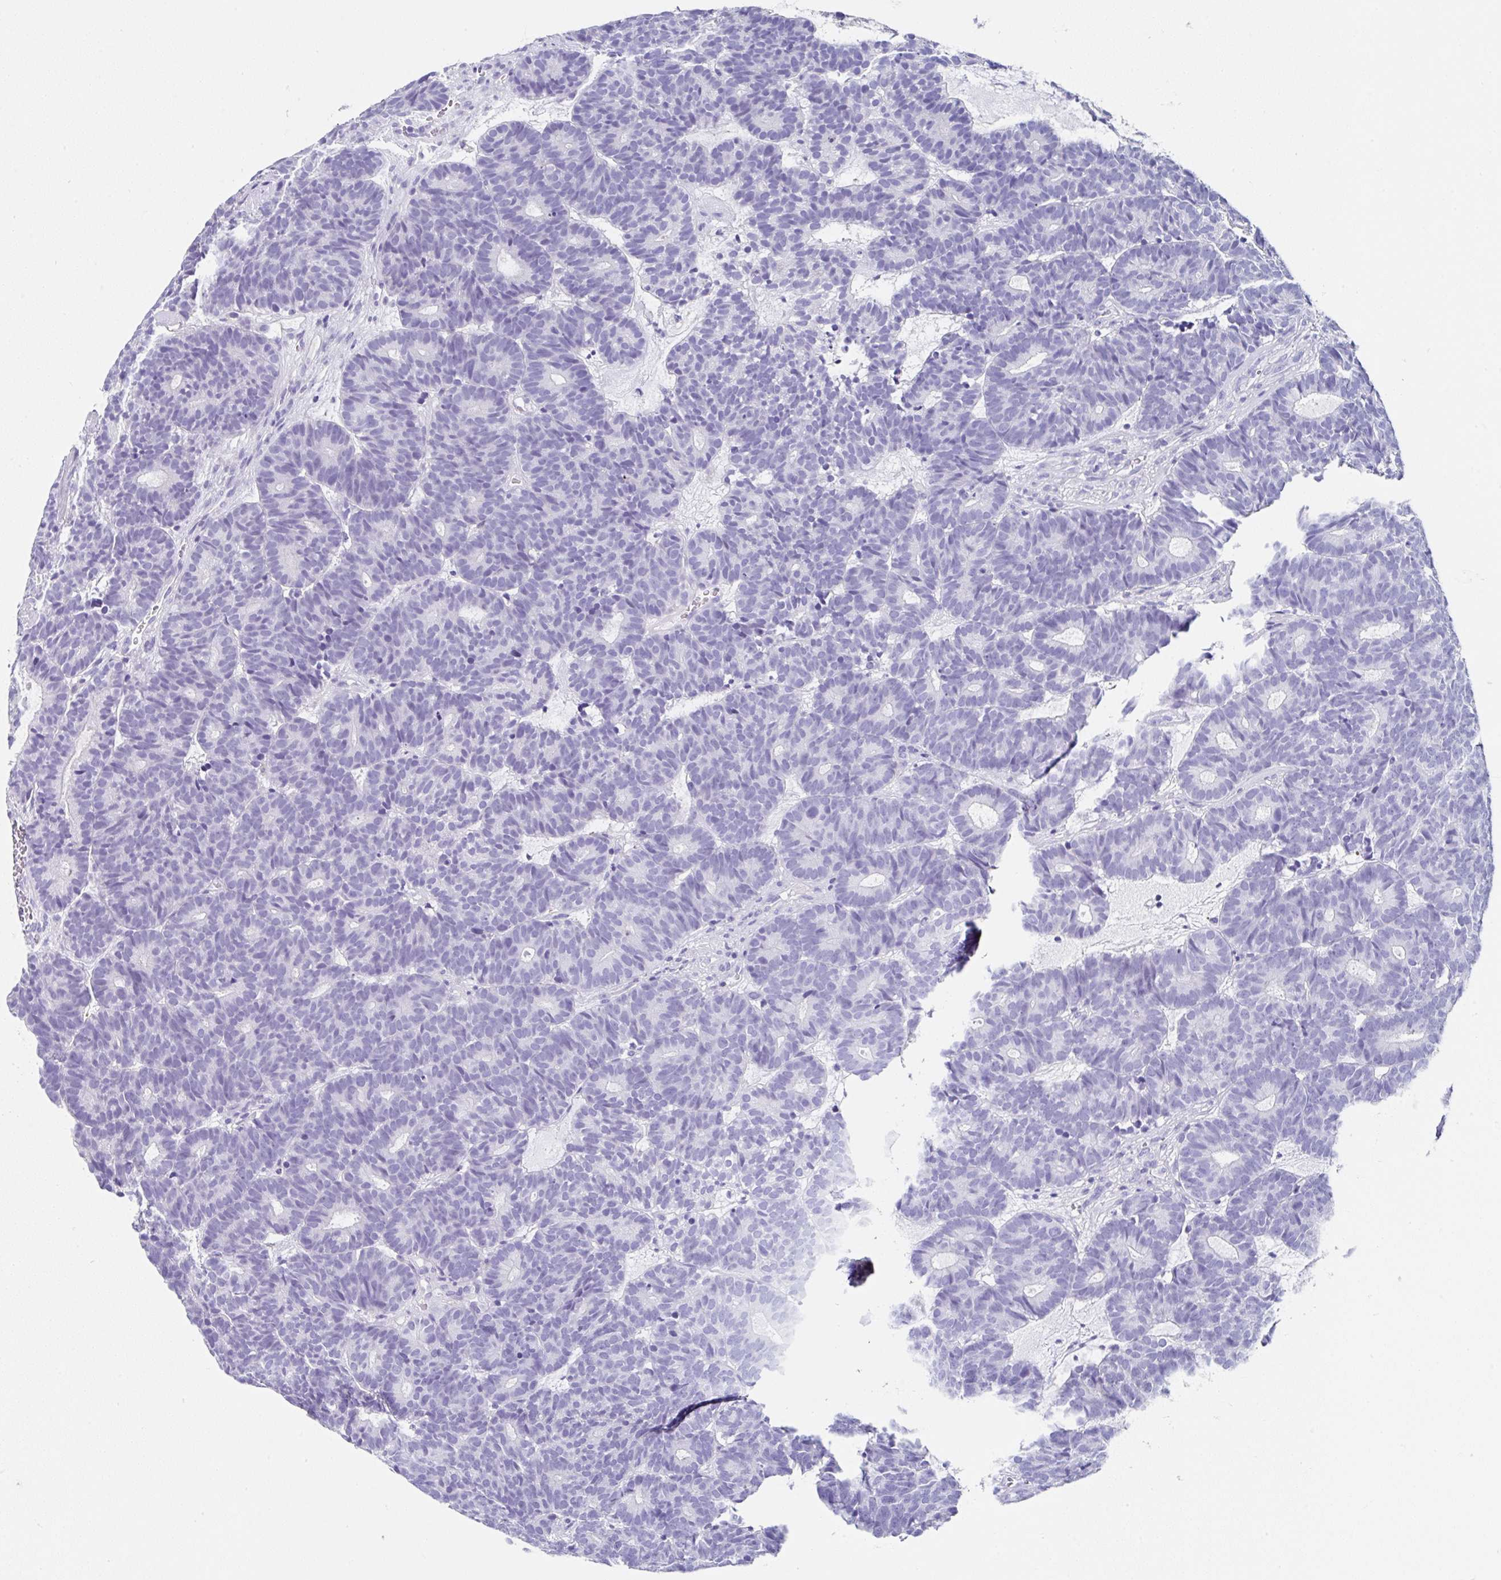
{"staining": {"intensity": "negative", "quantity": "none", "location": "none"}, "tissue": "head and neck cancer", "cell_type": "Tumor cells", "image_type": "cancer", "snomed": [{"axis": "morphology", "description": "Adenocarcinoma, NOS"}, {"axis": "topography", "description": "Head-Neck"}], "caption": "The IHC micrograph has no significant positivity in tumor cells of head and neck cancer tissue.", "gene": "UGT3A1", "patient": {"sex": "female", "age": 81}}